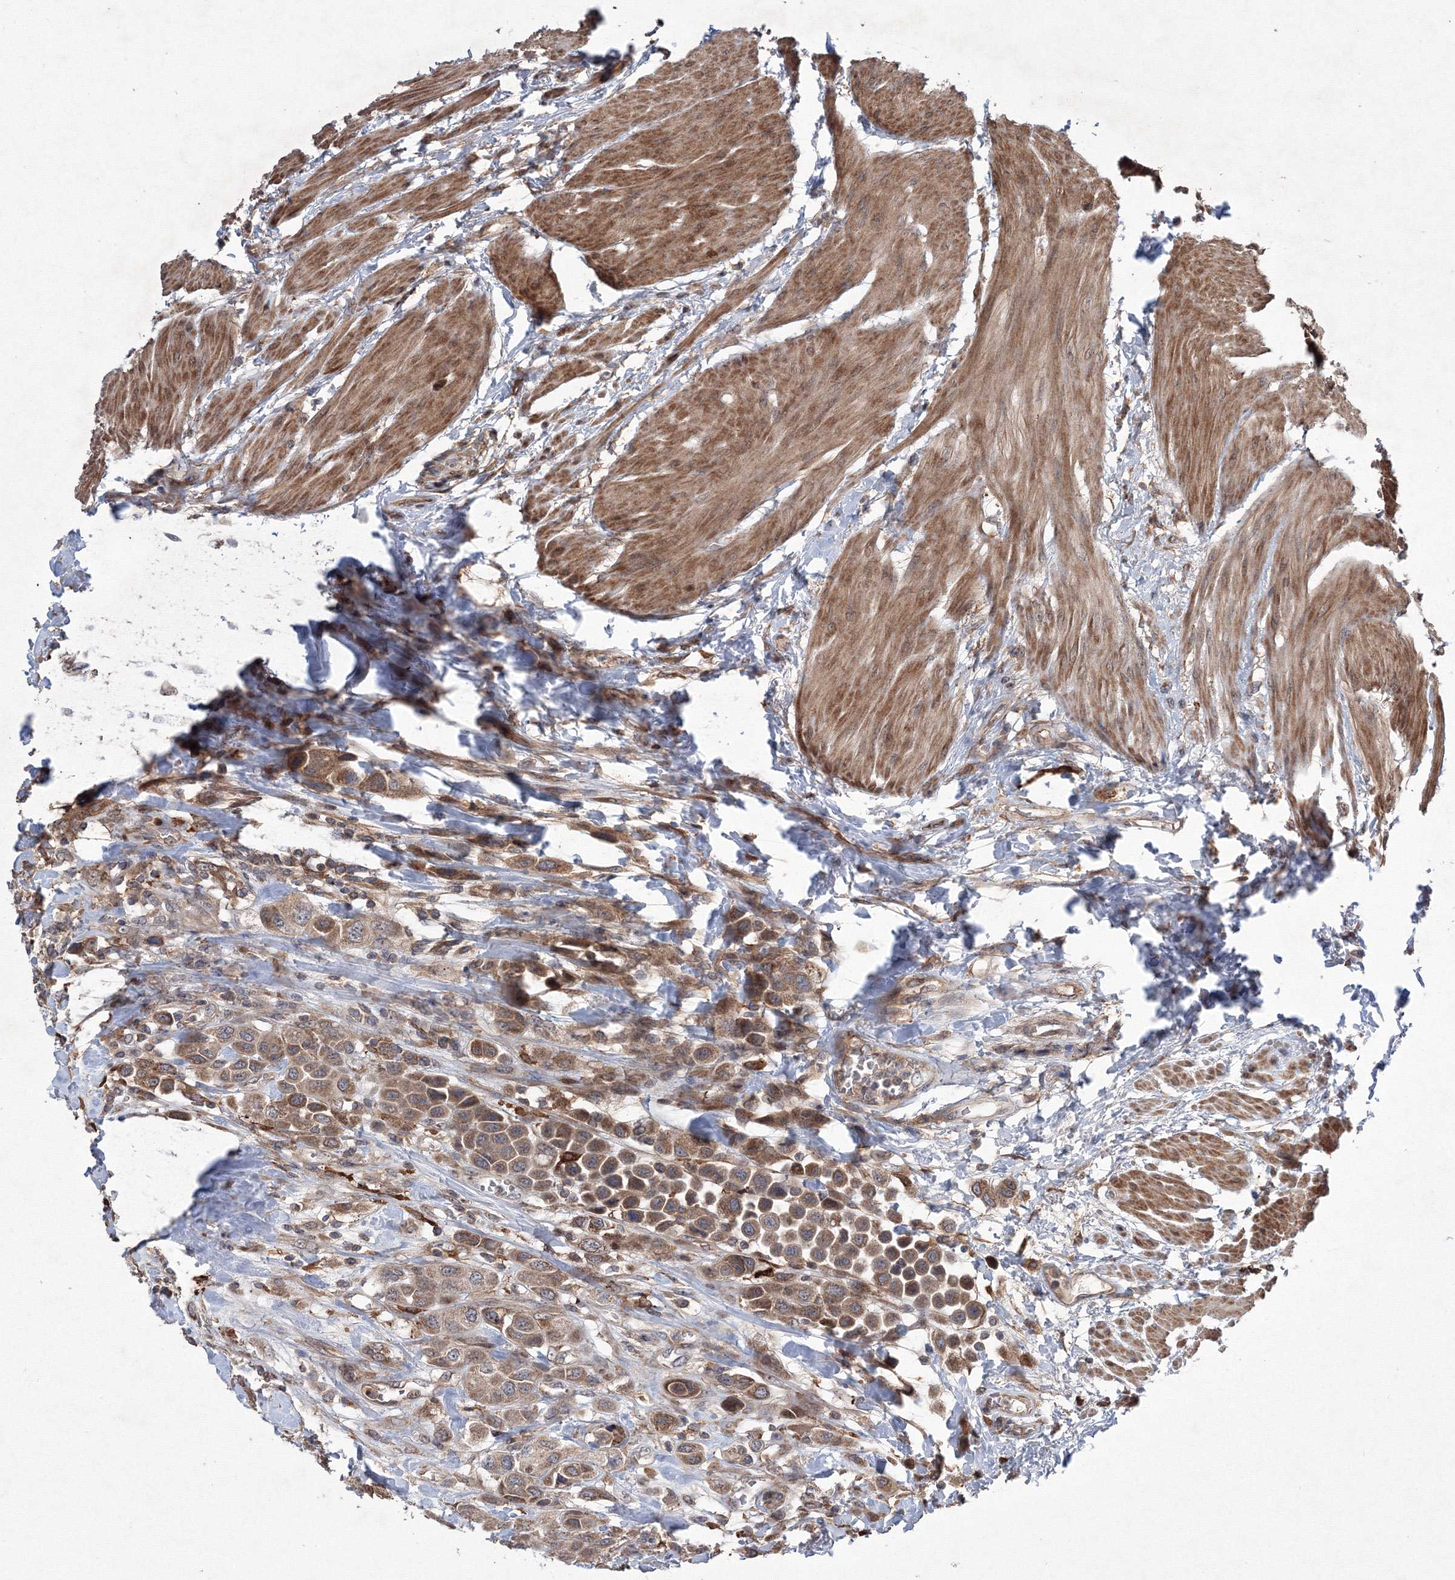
{"staining": {"intensity": "moderate", "quantity": ">75%", "location": "cytoplasmic/membranous"}, "tissue": "urothelial cancer", "cell_type": "Tumor cells", "image_type": "cancer", "snomed": [{"axis": "morphology", "description": "Urothelial carcinoma, High grade"}, {"axis": "topography", "description": "Urinary bladder"}], "caption": "Immunohistochemistry staining of urothelial cancer, which exhibits medium levels of moderate cytoplasmic/membranous expression in about >75% of tumor cells indicating moderate cytoplasmic/membranous protein expression. The staining was performed using DAB (3,3'-diaminobenzidine) (brown) for protein detection and nuclei were counterstained in hematoxylin (blue).", "gene": "RANBP3L", "patient": {"sex": "male", "age": 50}}